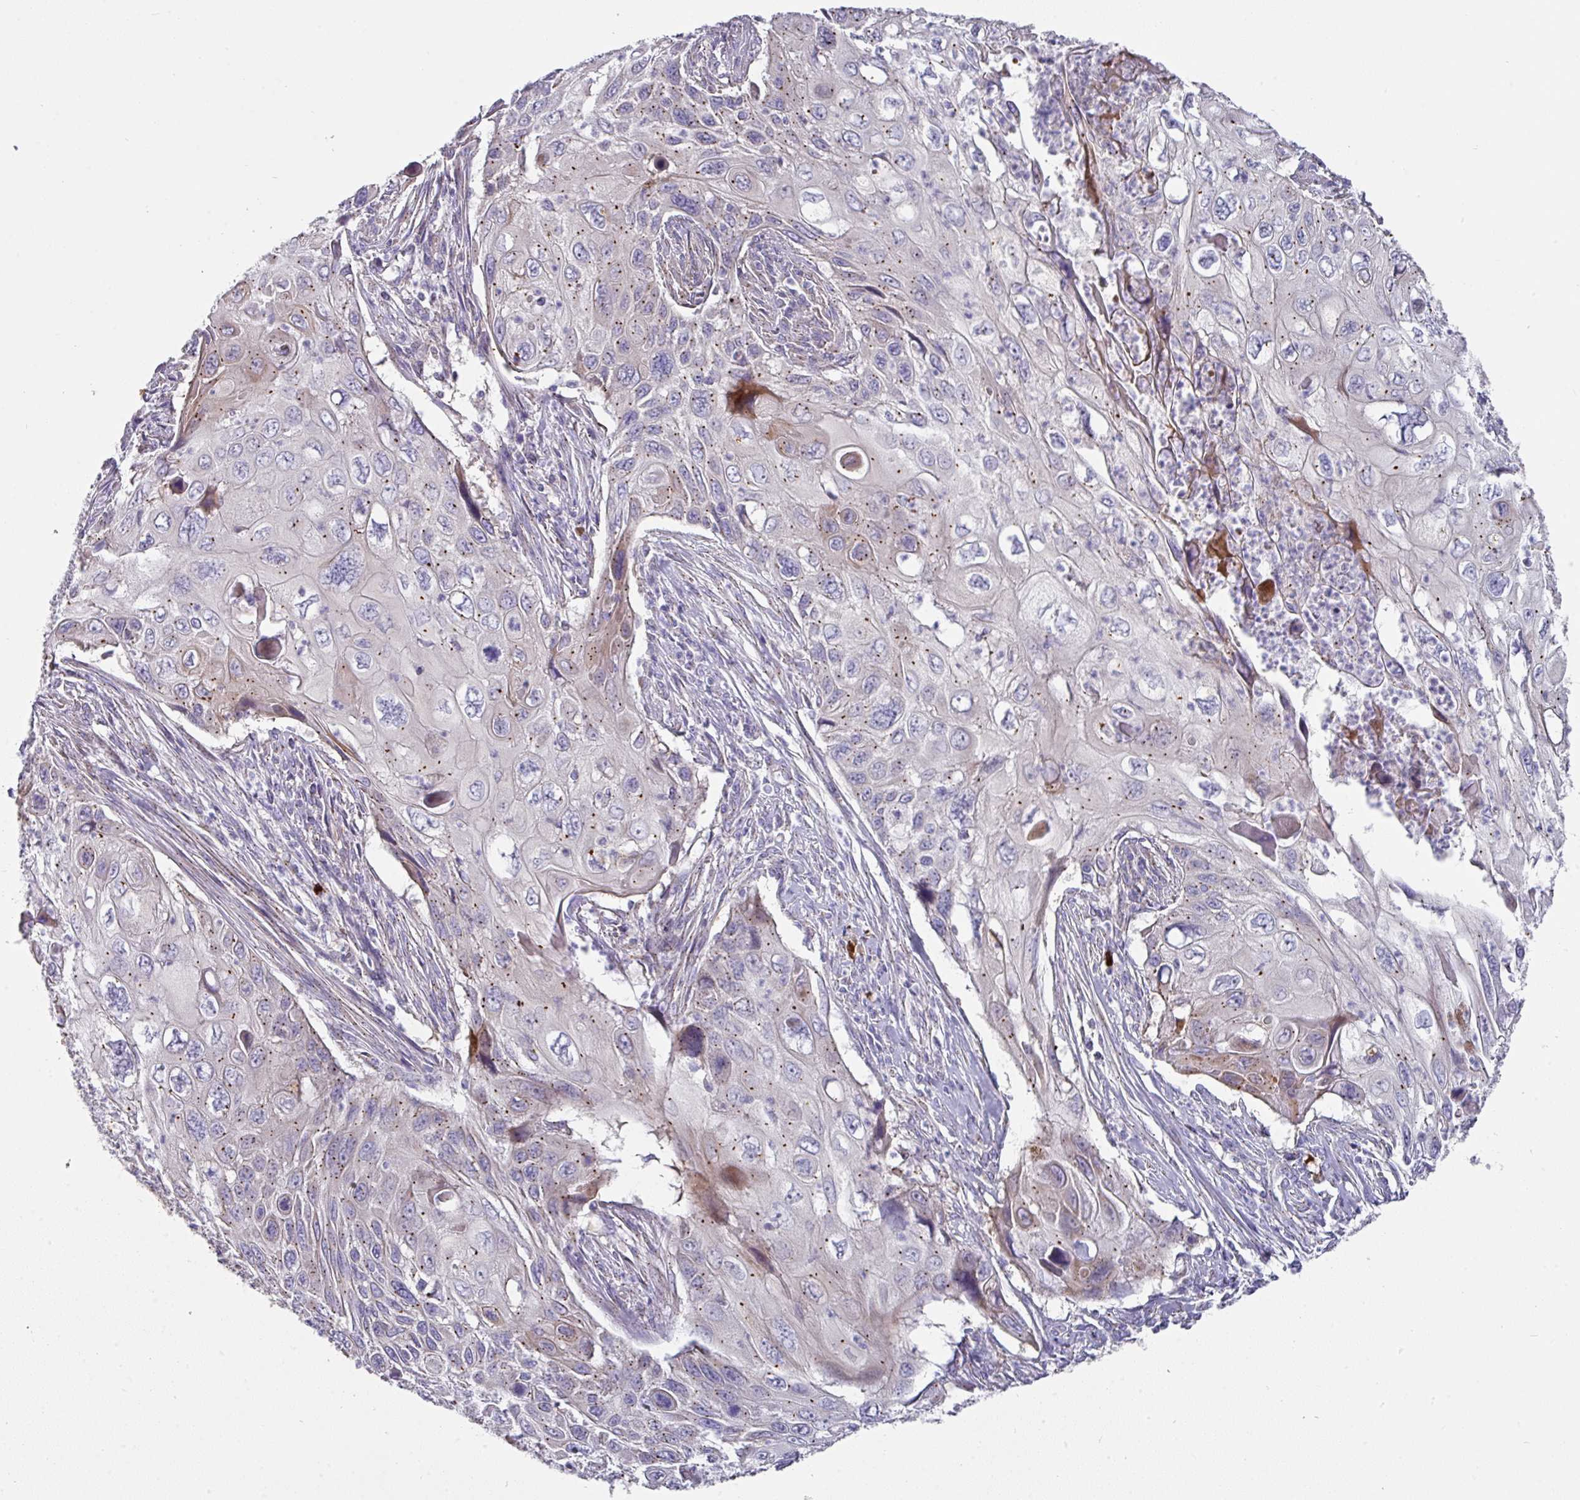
{"staining": {"intensity": "weak", "quantity": "25%-75%", "location": "cytoplasmic/membranous"}, "tissue": "cervical cancer", "cell_type": "Tumor cells", "image_type": "cancer", "snomed": [{"axis": "morphology", "description": "Squamous cell carcinoma, NOS"}, {"axis": "topography", "description": "Cervix"}], "caption": "Human squamous cell carcinoma (cervical) stained with a protein marker exhibits weak staining in tumor cells.", "gene": "IL4R", "patient": {"sex": "female", "age": 70}}